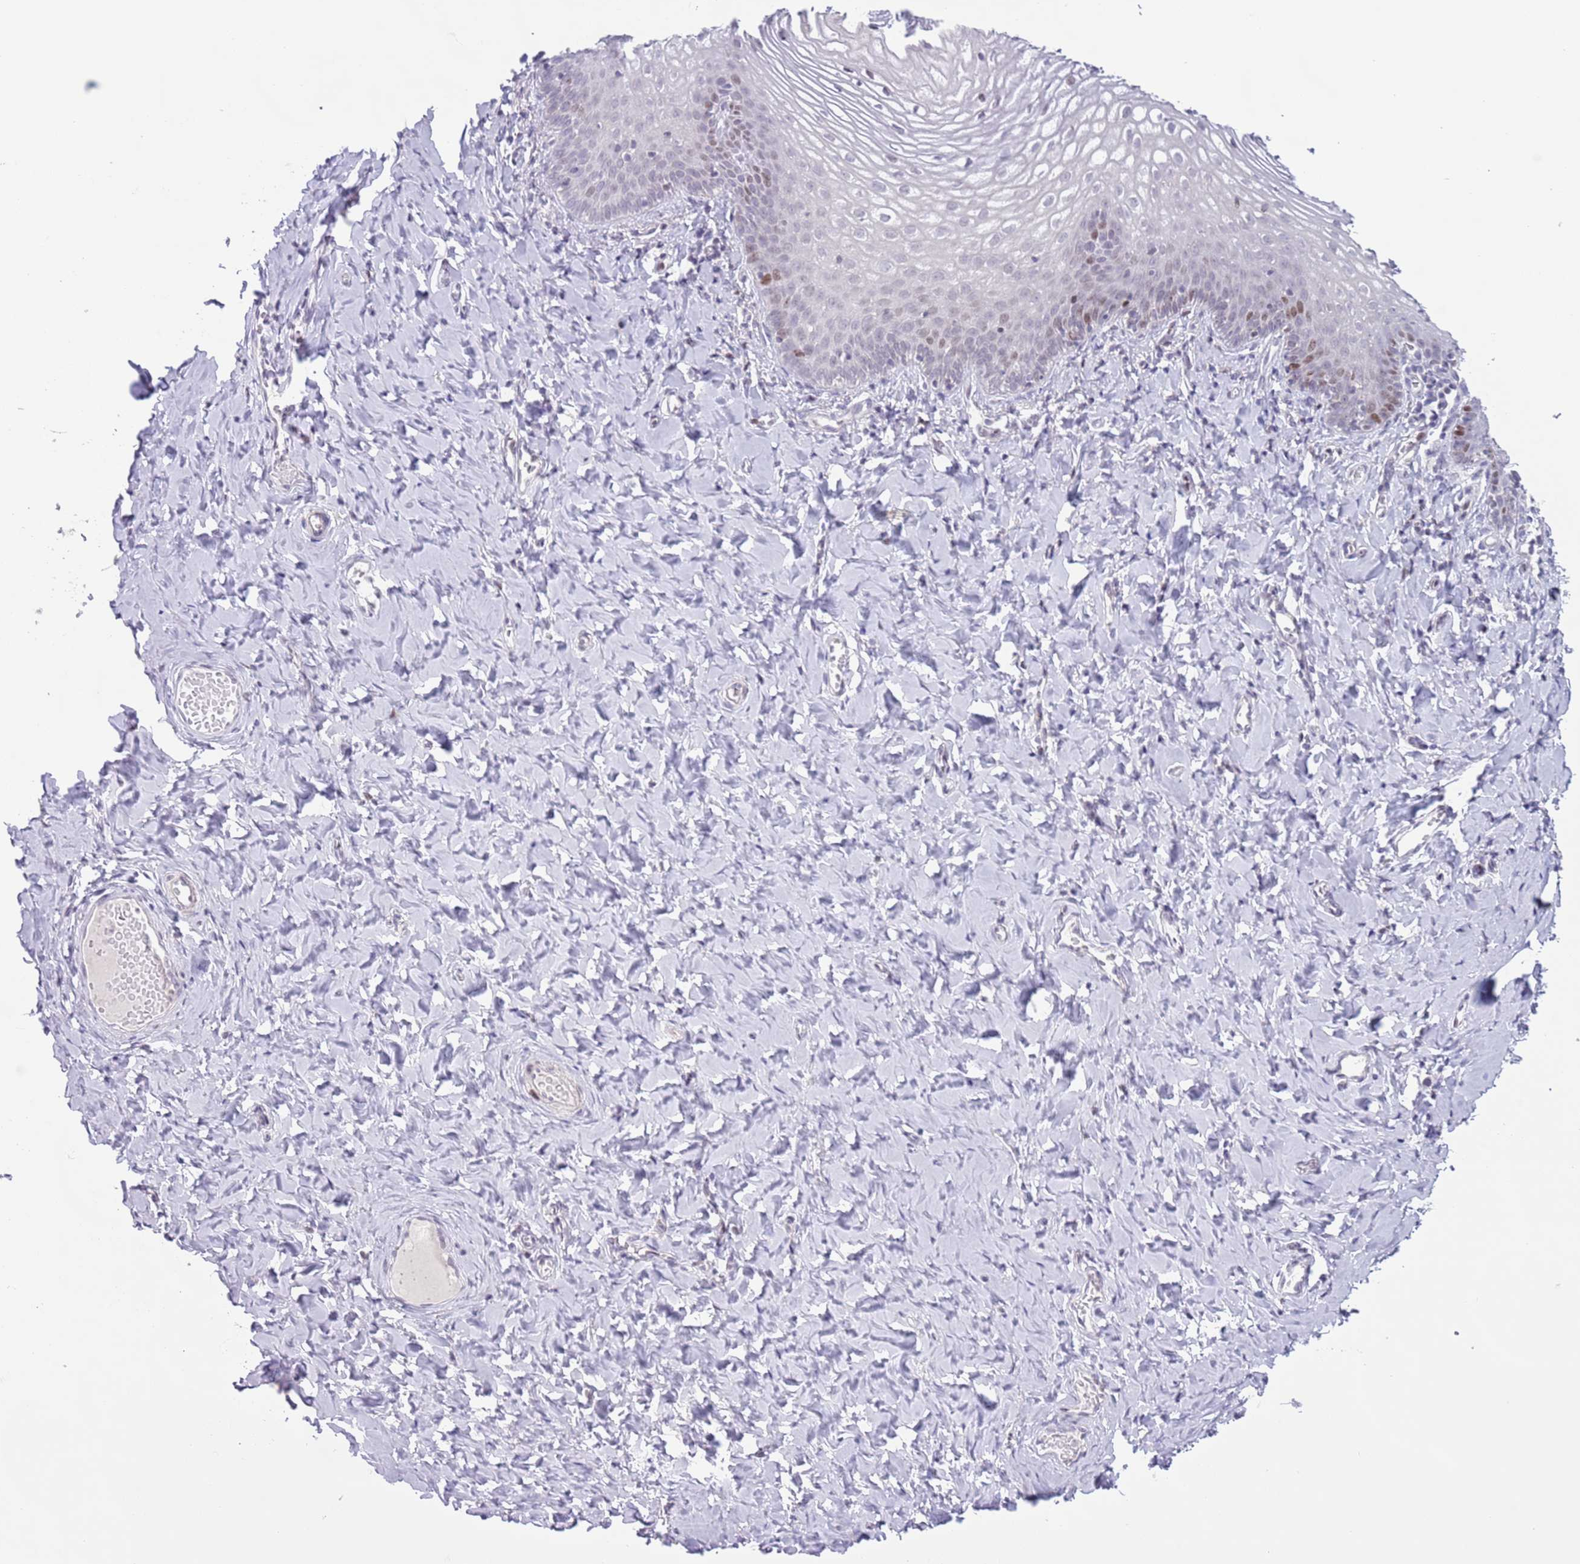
{"staining": {"intensity": "moderate", "quantity": "<25%", "location": "nuclear"}, "tissue": "vagina", "cell_type": "Squamous epithelial cells", "image_type": "normal", "snomed": [{"axis": "morphology", "description": "Normal tissue, NOS"}, {"axis": "topography", "description": "Vagina"}], "caption": "The immunohistochemical stain highlights moderate nuclear positivity in squamous epithelial cells of normal vagina.", "gene": "MFSD10", "patient": {"sex": "female", "age": 60}}